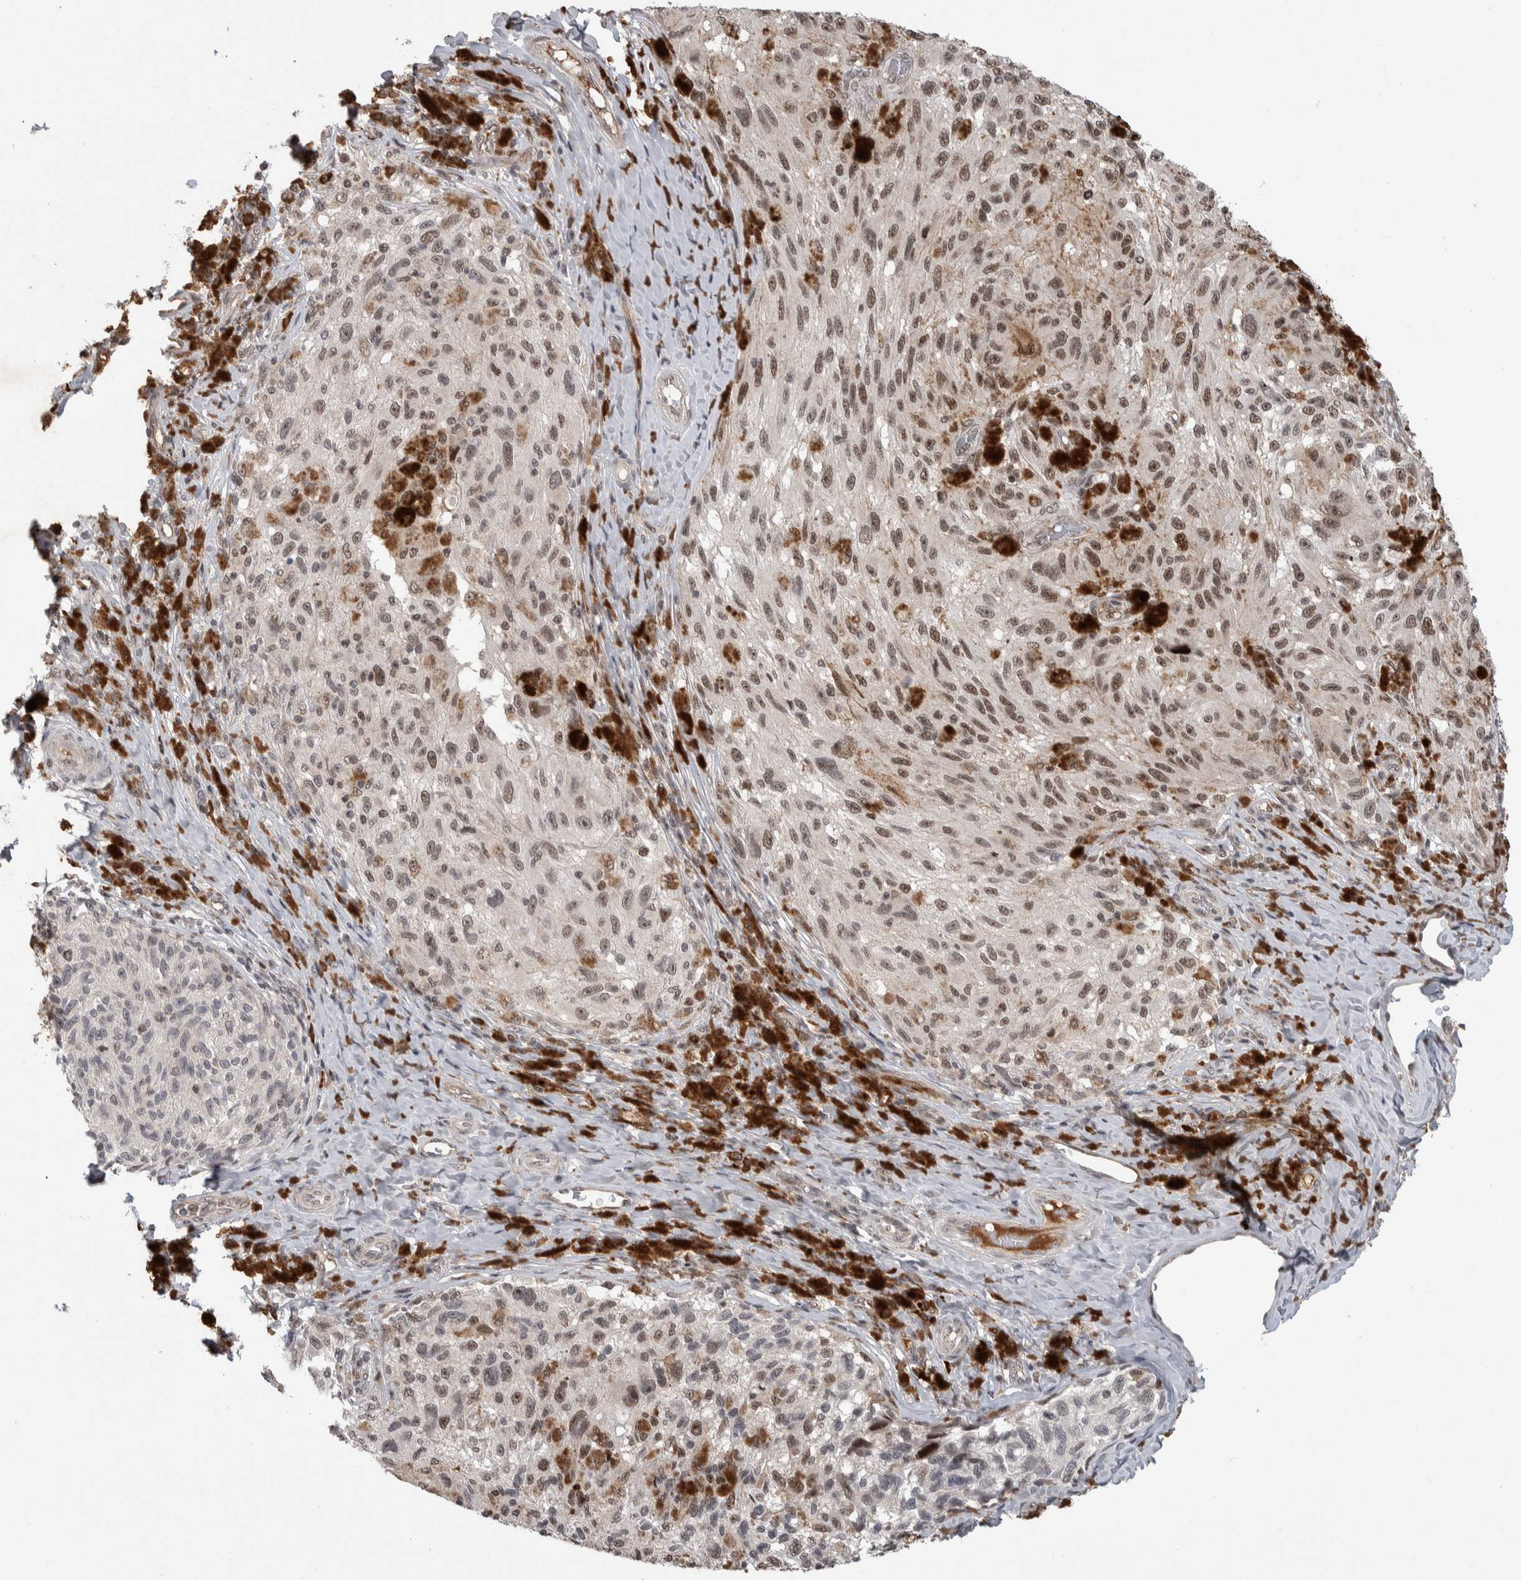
{"staining": {"intensity": "weak", "quantity": "25%-75%", "location": "nuclear"}, "tissue": "melanoma", "cell_type": "Tumor cells", "image_type": "cancer", "snomed": [{"axis": "morphology", "description": "Malignant melanoma, NOS"}, {"axis": "topography", "description": "Skin"}], "caption": "IHC image of neoplastic tissue: melanoma stained using immunohistochemistry displays low levels of weak protein expression localized specifically in the nuclear of tumor cells, appearing as a nuclear brown color.", "gene": "ZNF592", "patient": {"sex": "female", "age": 73}}